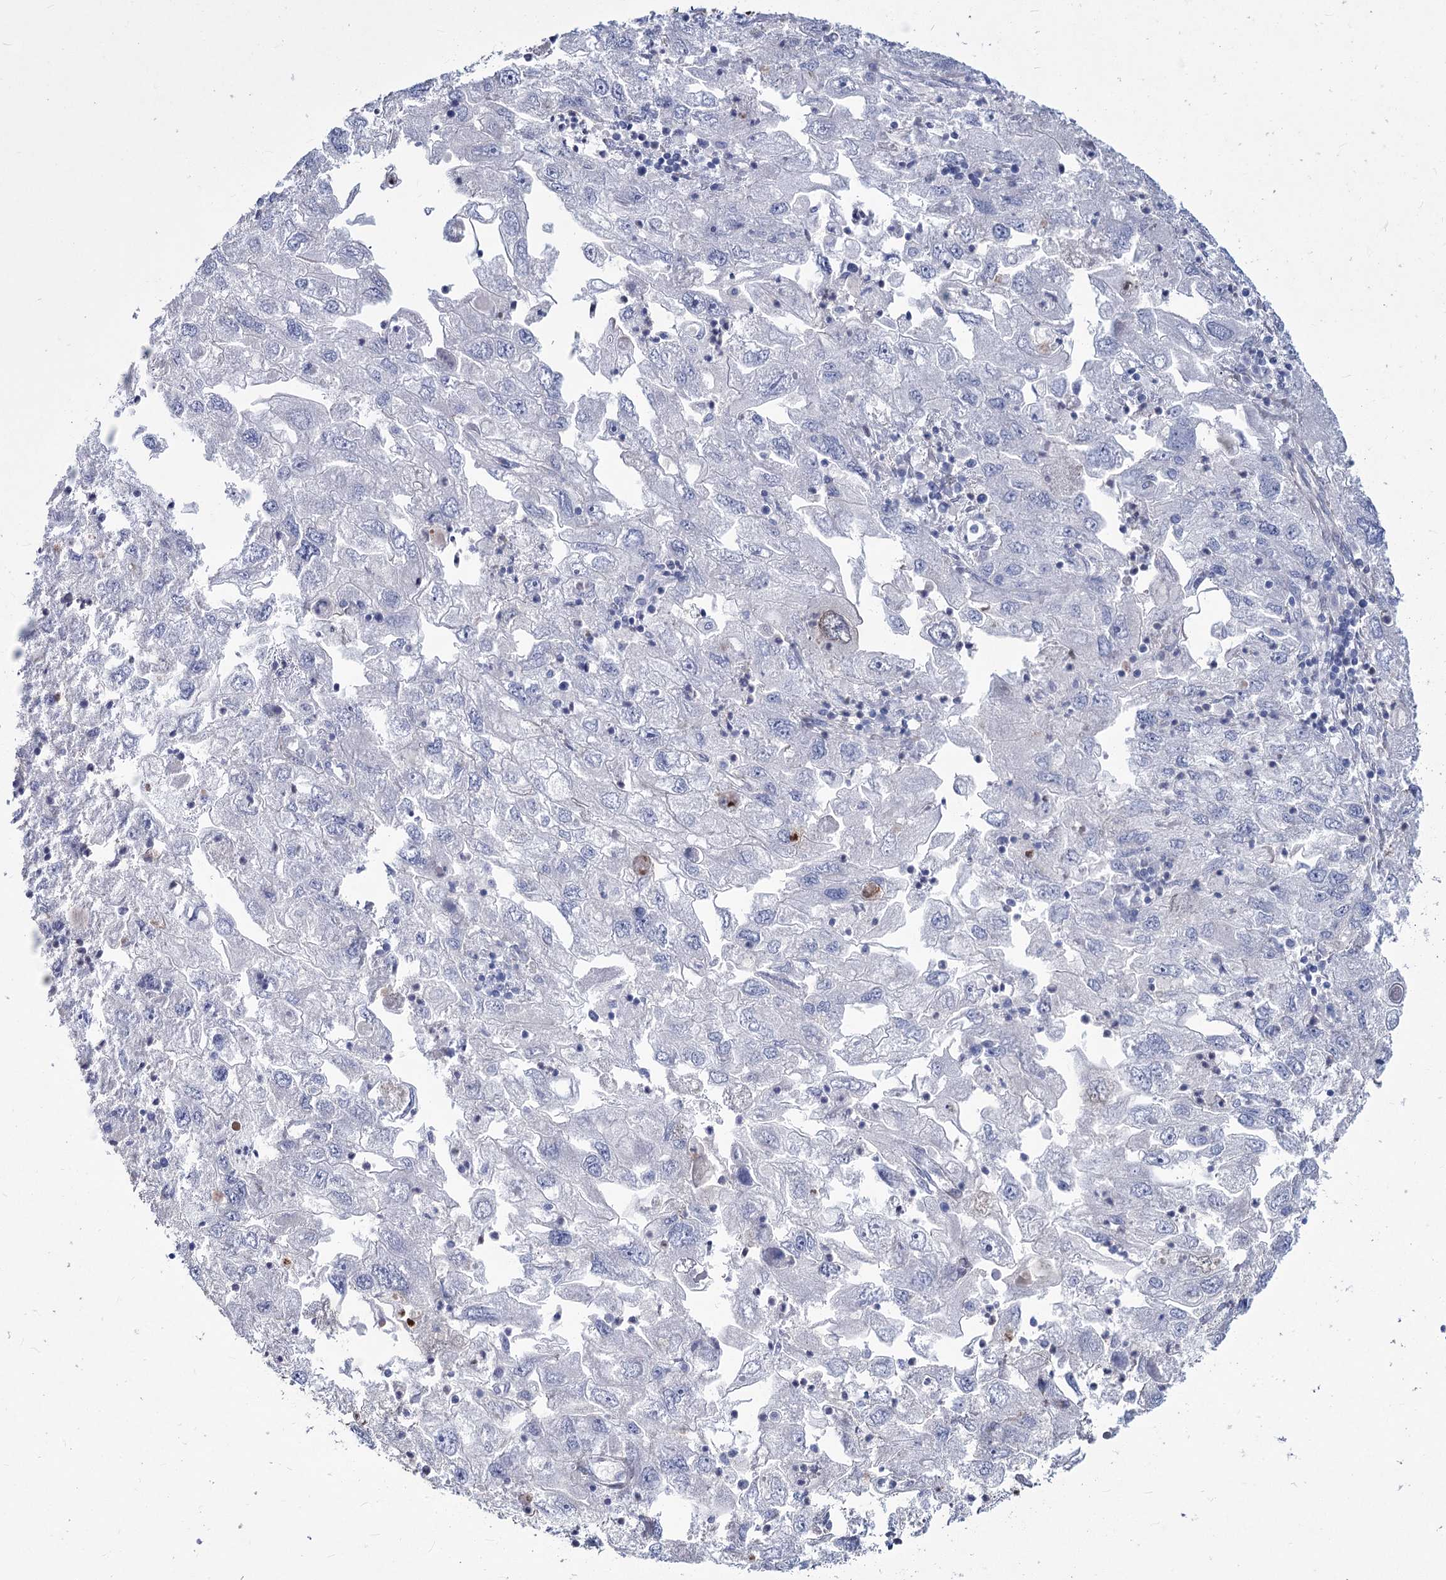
{"staining": {"intensity": "negative", "quantity": "none", "location": "none"}, "tissue": "endometrial cancer", "cell_type": "Tumor cells", "image_type": "cancer", "snomed": [{"axis": "morphology", "description": "Adenocarcinoma, NOS"}, {"axis": "topography", "description": "Endometrium"}], "caption": "Immunohistochemistry (IHC) of human adenocarcinoma (endometrial) shows no positivity in tumor cells.", "gene": "ME3", "patient": {"sex": "female", "age": 49}}